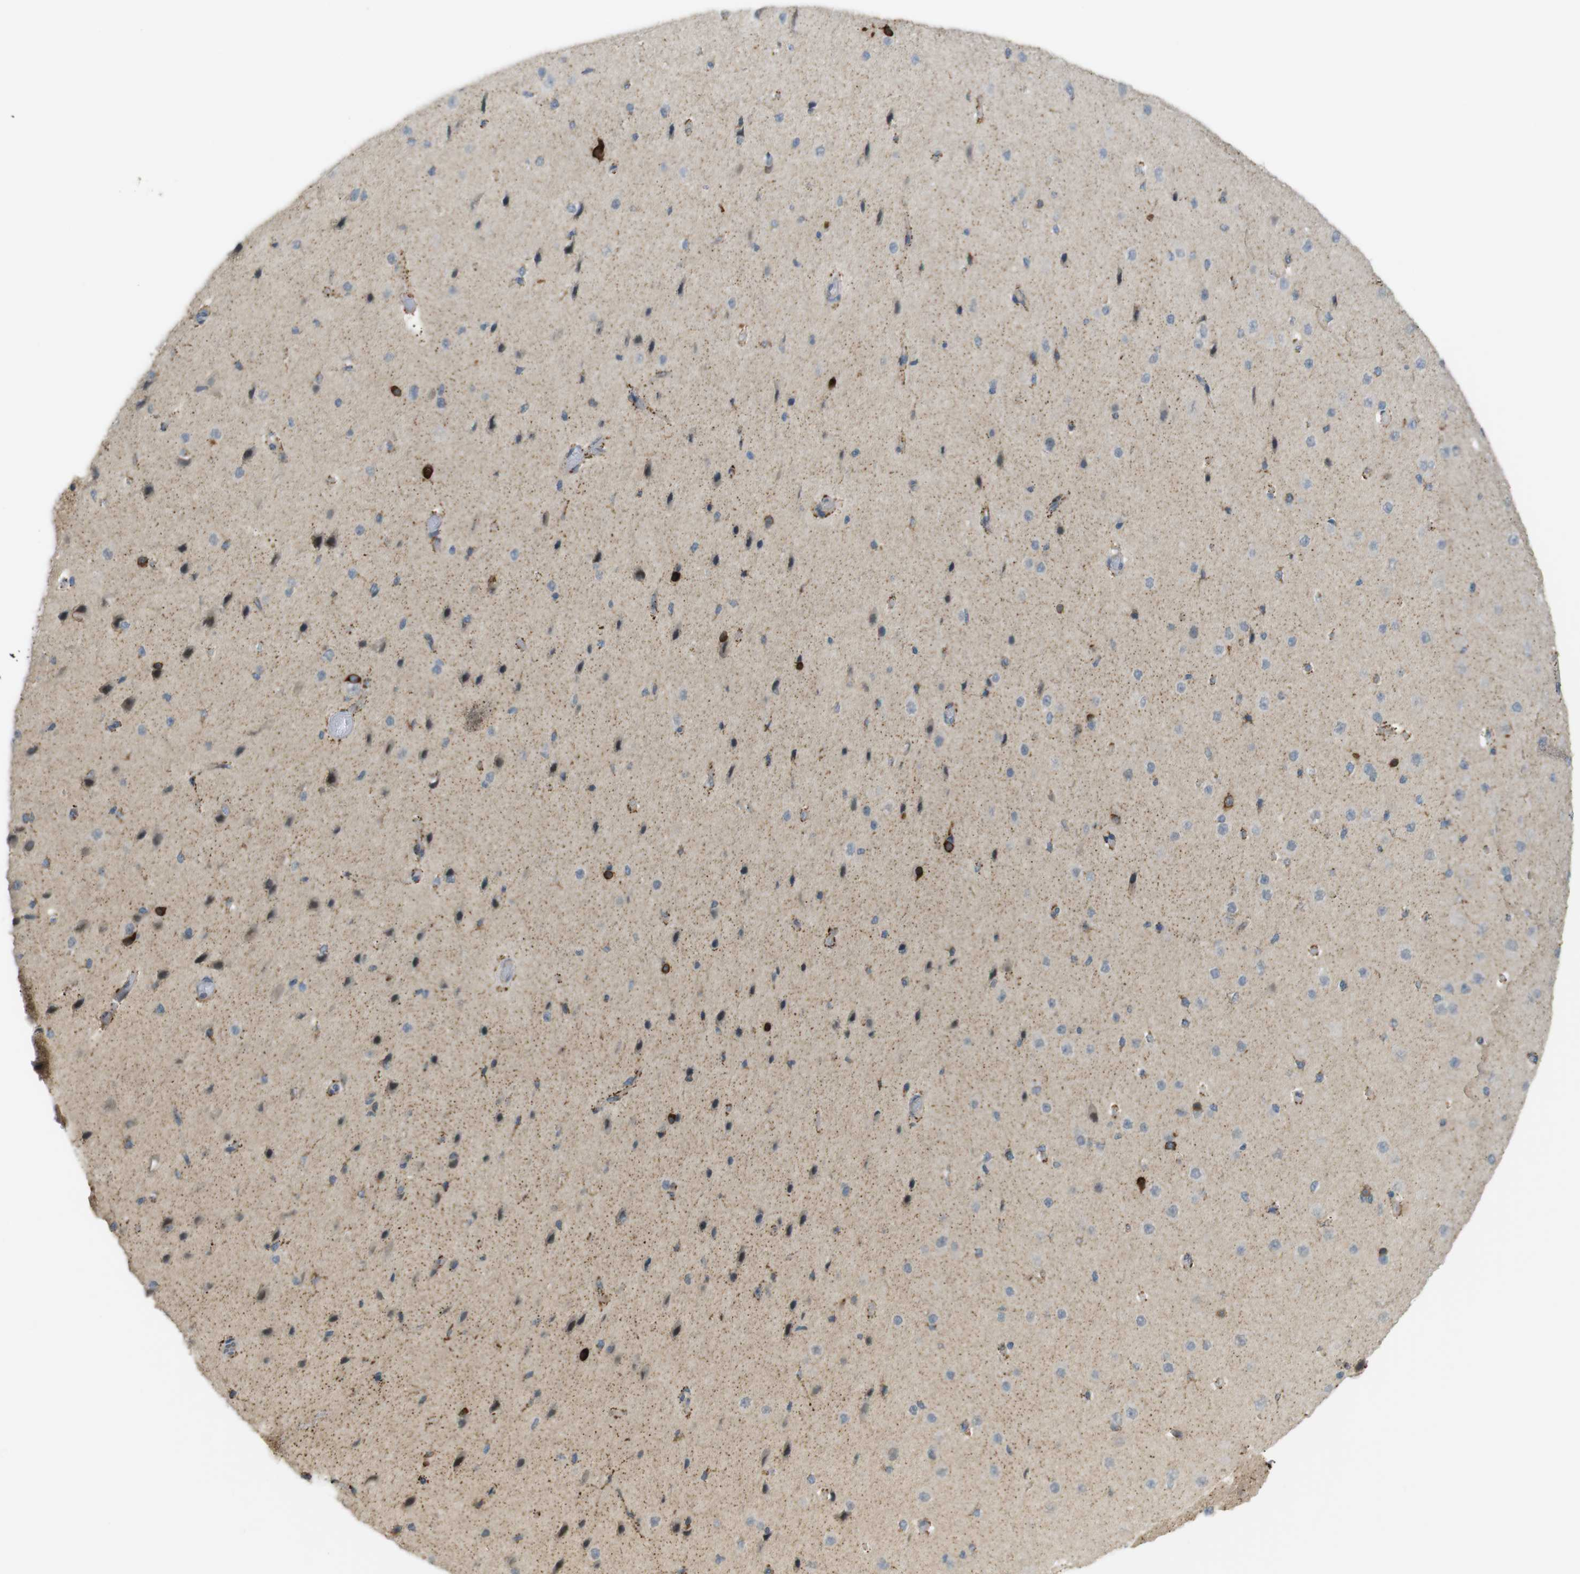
{"staining": {"intensity": "negative", "quantity": "none", "location": "none"}, "tissue": "cerebral cortex", "cell_type": "Endothelial cells", "image_type": "normal", "snomed": [{"axis": "morphology", "description": "Normal tissue, NOS"}, {"axis": "morphology", "description": "Developmental malformation"}, {"axis": "topography", "description": "Cerebral cortex"}], "caption": "The histopathology image shows no staining of endothelial cells in normal cerebral cortex. (DAB (3,3'-diaminobenzidine) immunohistochemistry (IHC) with hematoxylin counter stain).", "gene": "UGT8", "patient": {"sex": "female", "age": 30}}